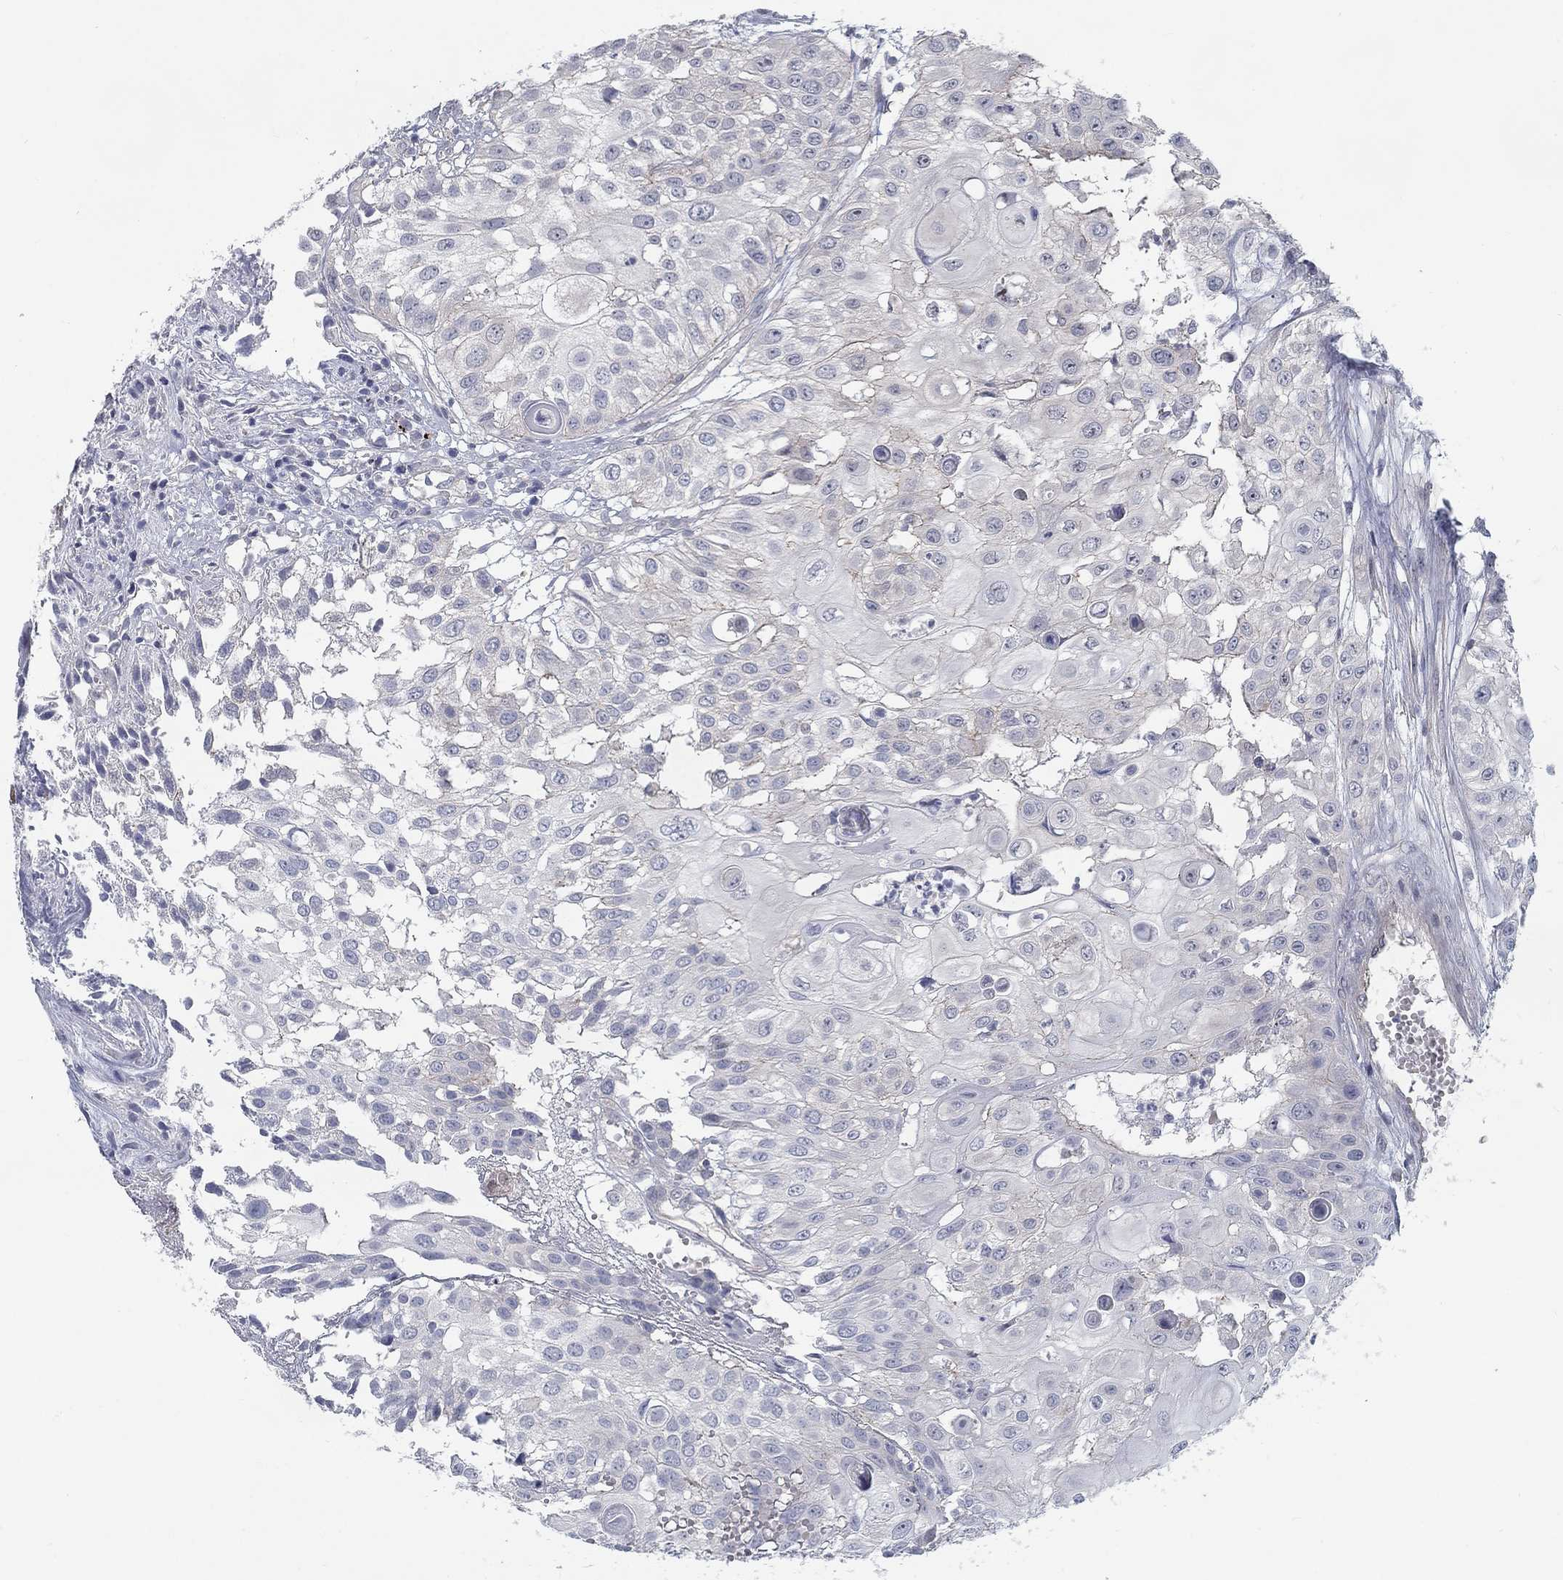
{"staining": {"intensity": "negative", "quantity": "none", "location": "none"}, "tissue": "urothelial cancer", "cell_type": "Tumor cells", "image_type": "cancer", "snomed": [{"axis": "morphology", "description": "Urothelial carcinoma, High grade"}, {"axis": "topography", "description": "Urinary bladder"}], "caption": "Immunohistochemistry of human high-grade urothelial carcinoma reveals no expression in tumor cells.", "gene": "MTSS2", "patient": {"sex": "female", "age": 79}}